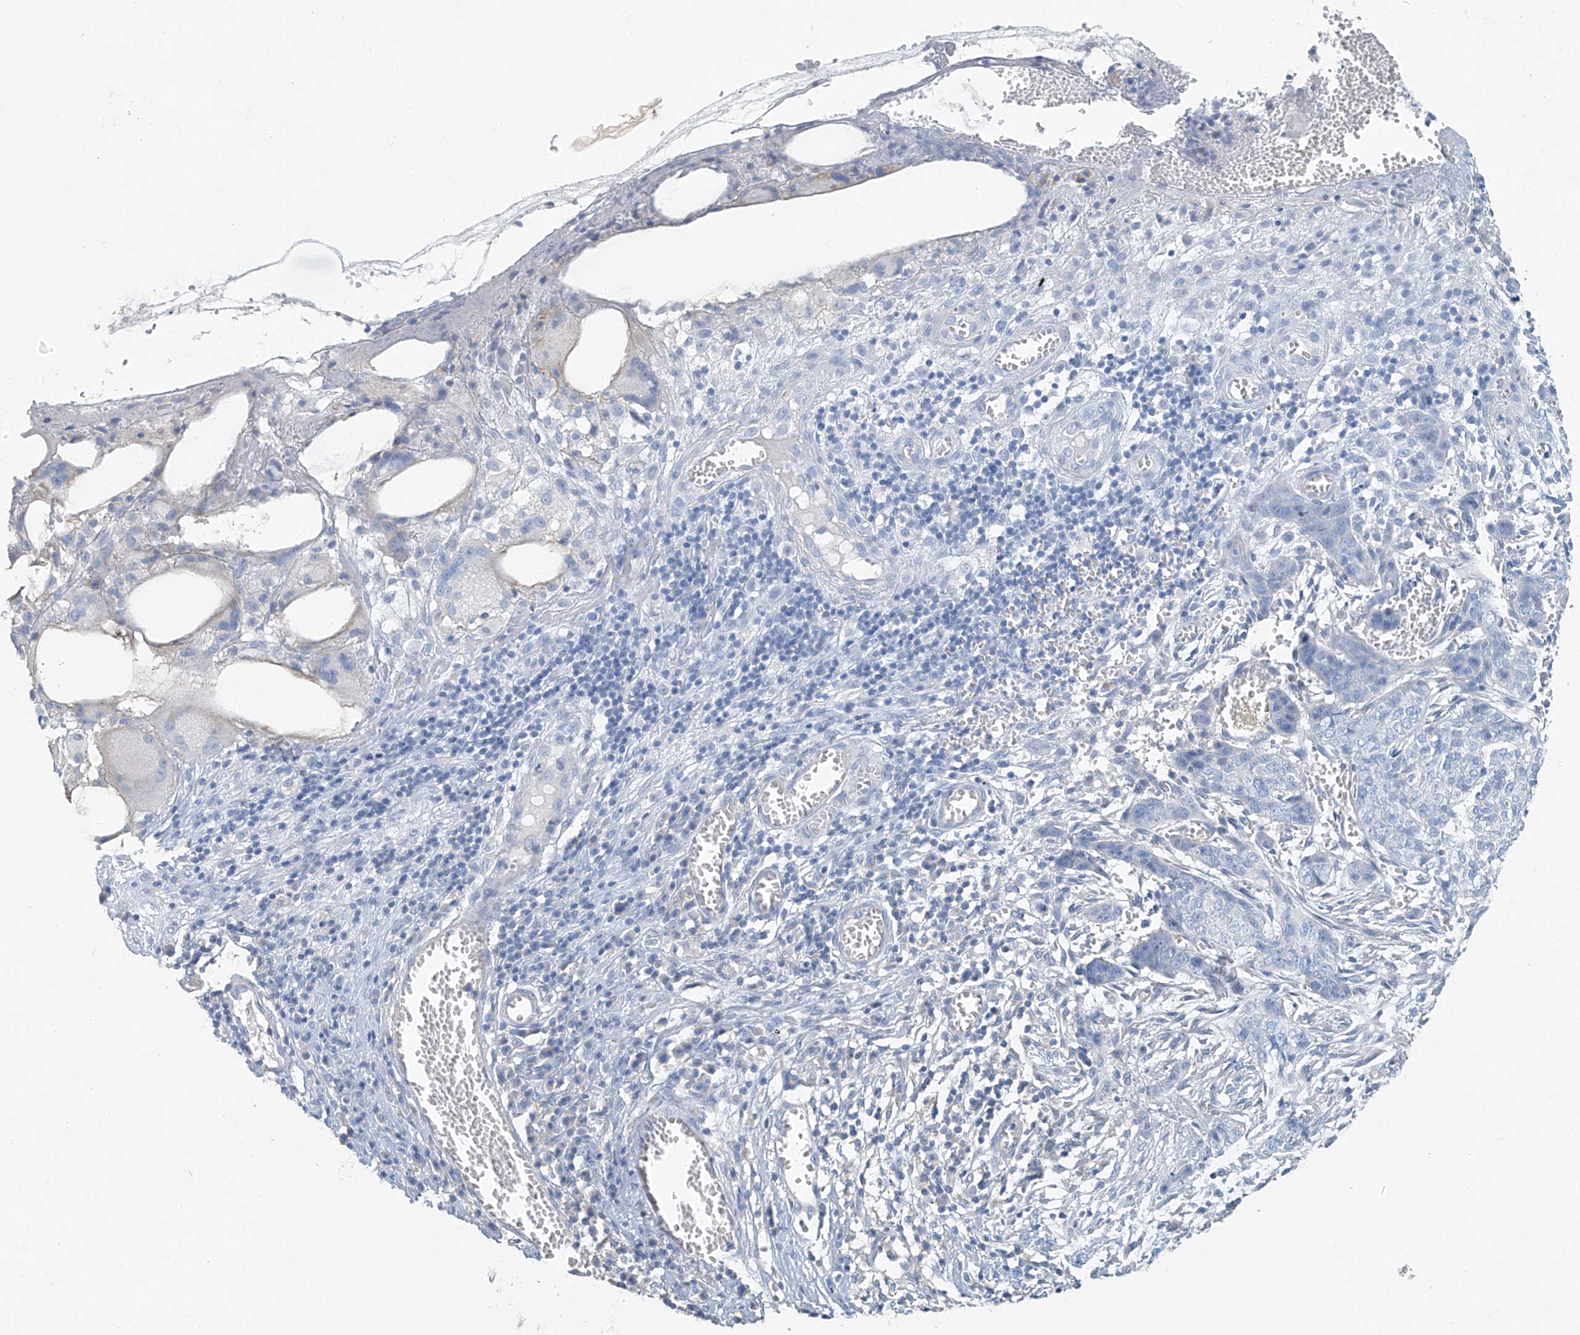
{"staining": {"intensity": "negative", "quantity": "none", "location": "none"}, "tissue": "skin cancer", "cell_type": "Tumor cells", "image_type": "cancer", "snomed": [{"axis": "morphology", "description": "Basal cell carcinoma"}, {"axis": "topography", "description": "Skin"}], "caption": "Skin cancer was stained to show a protein in brown. There is no significant staining in tumor cells.", "gene": "C1orf87", "patient": {"sex": "female", "age": 64}}